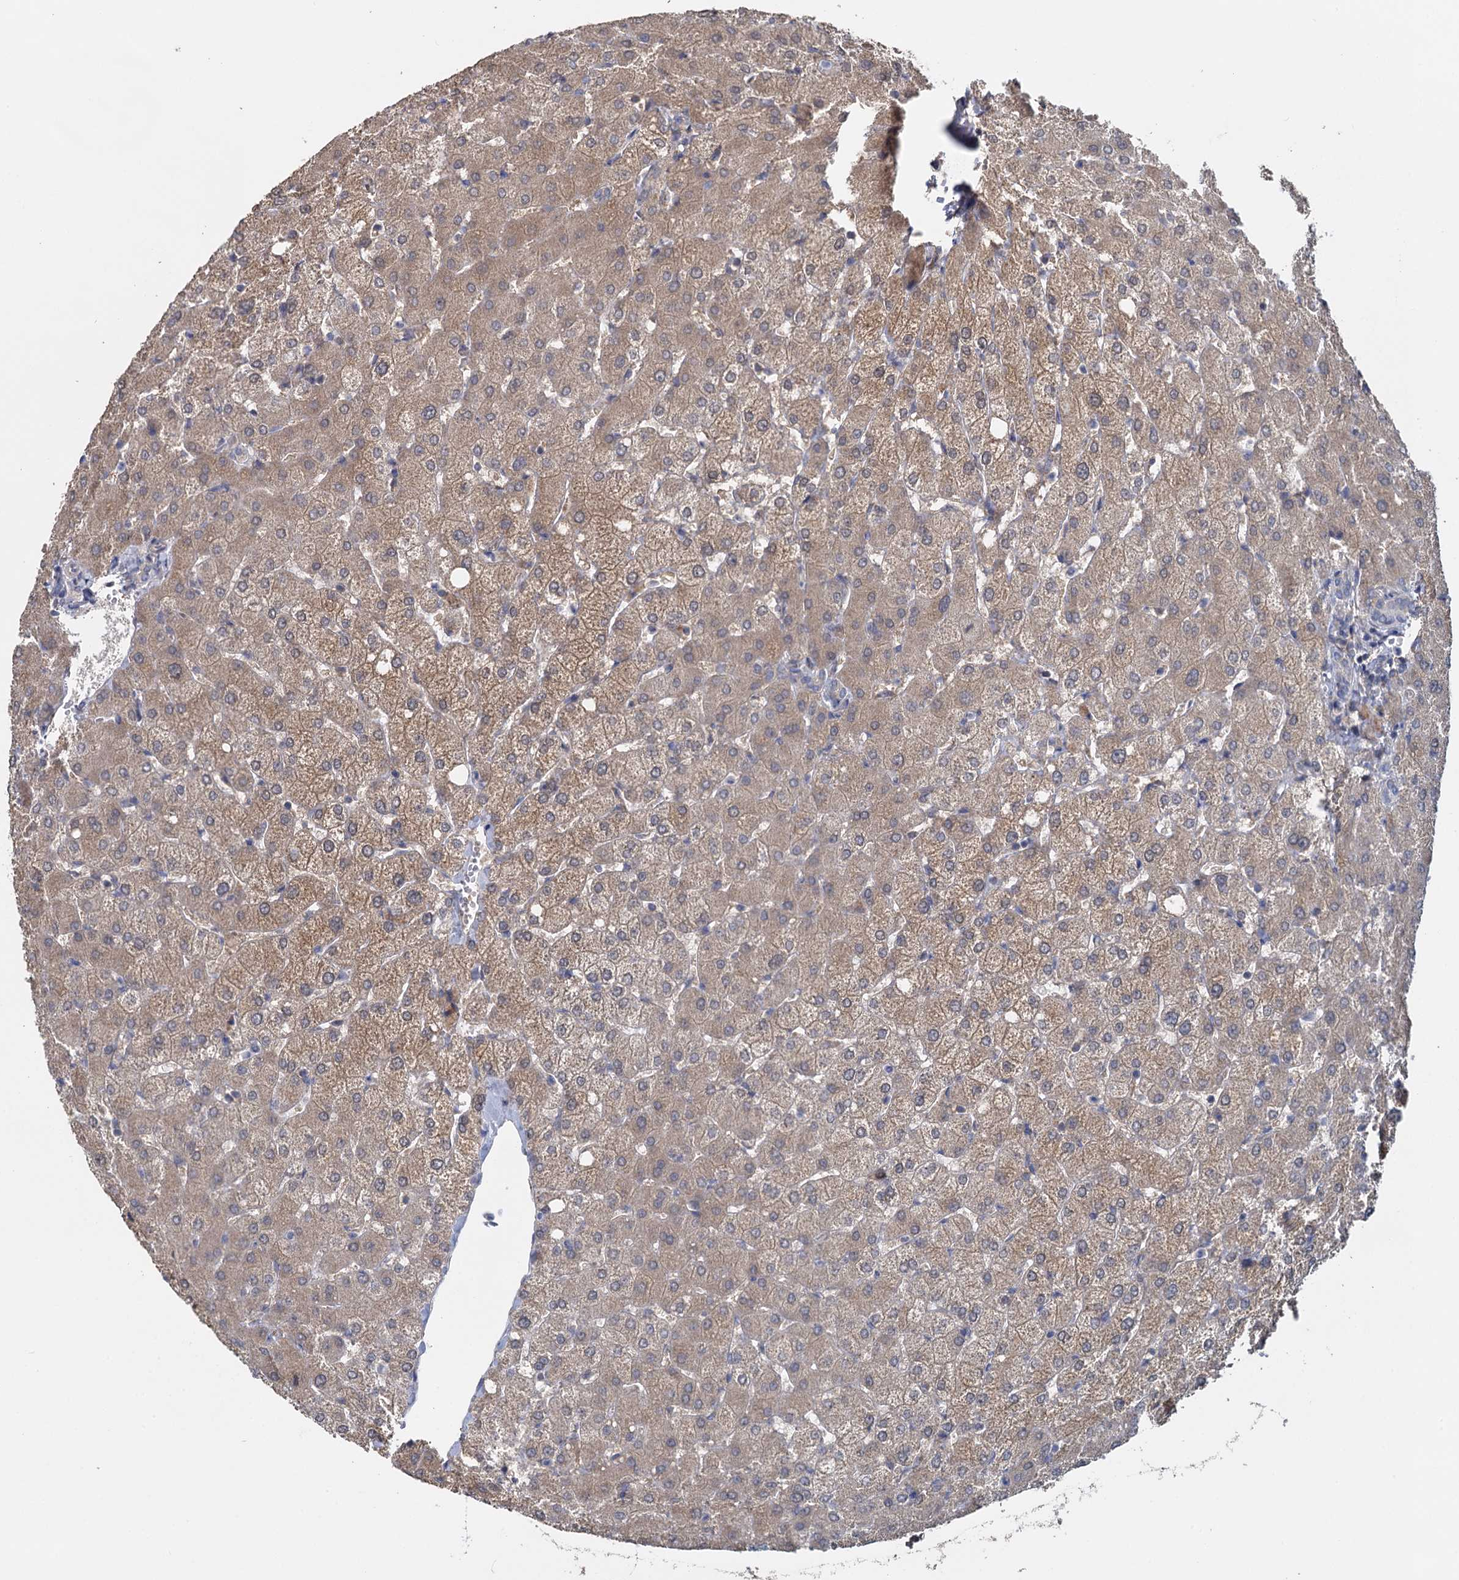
{"staining": {"intensity": "negative", "quantity": "none", "location": "none"}, "tissue": "liver", "cell_type": "Cholangiocytes", "image_type": "normal", "snomed": [{"axis": "morphology", "description": "Normal tissue, NOS"}, {"axis": "topography", "description": "Liver"}], "caption": "High magnification brightfield microscopy of benign liver stained with DAB (brown) and counterstained with hematoxylin (blue): cholangiocytes show no significant positivity. (Brightfield microscopy of DAB immunohistochemistry (IHC) at high magnification).", "gene": "GSTM2", "patient": {"sex": "female", "age": 54}}